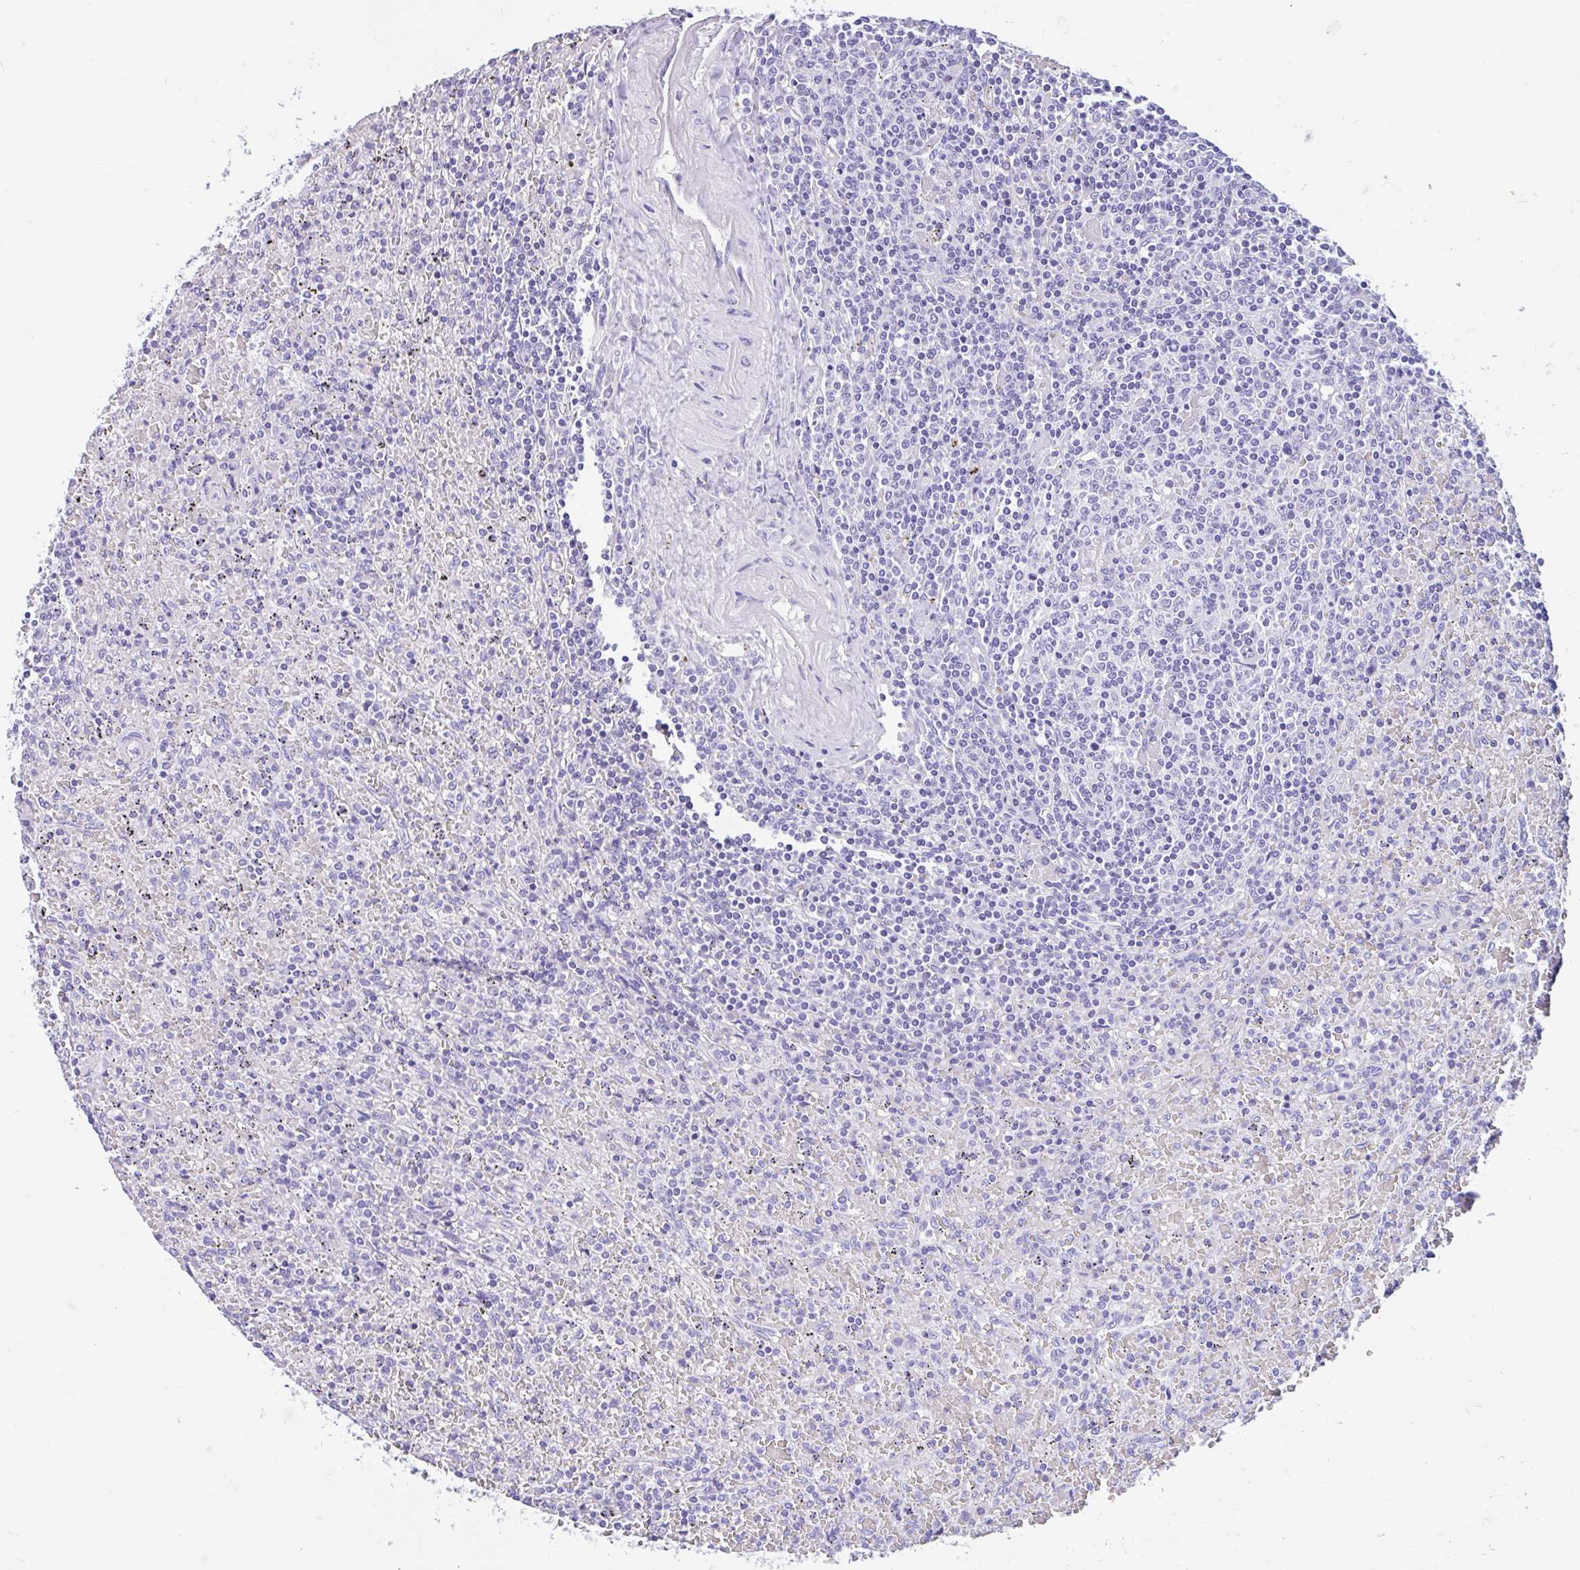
{"staining": {"intensity": "negative", "quantity": "none", "location": "none"}, "tissue": "lymphoma", "cell_type": "Tumor cells", "image_type": "cancer", "snomed": [{"axis": "morphology", "description": "Malignant lymphoma, non-Hodgkin's type, Low grade"}, {"axis": "topography", "description": "Spleen"}], "caption": "Tumor cells are negative for brown protein staining in lymphoma.", "gene": "OR4N4", "patient": {"sex": "female", "age": 64}}